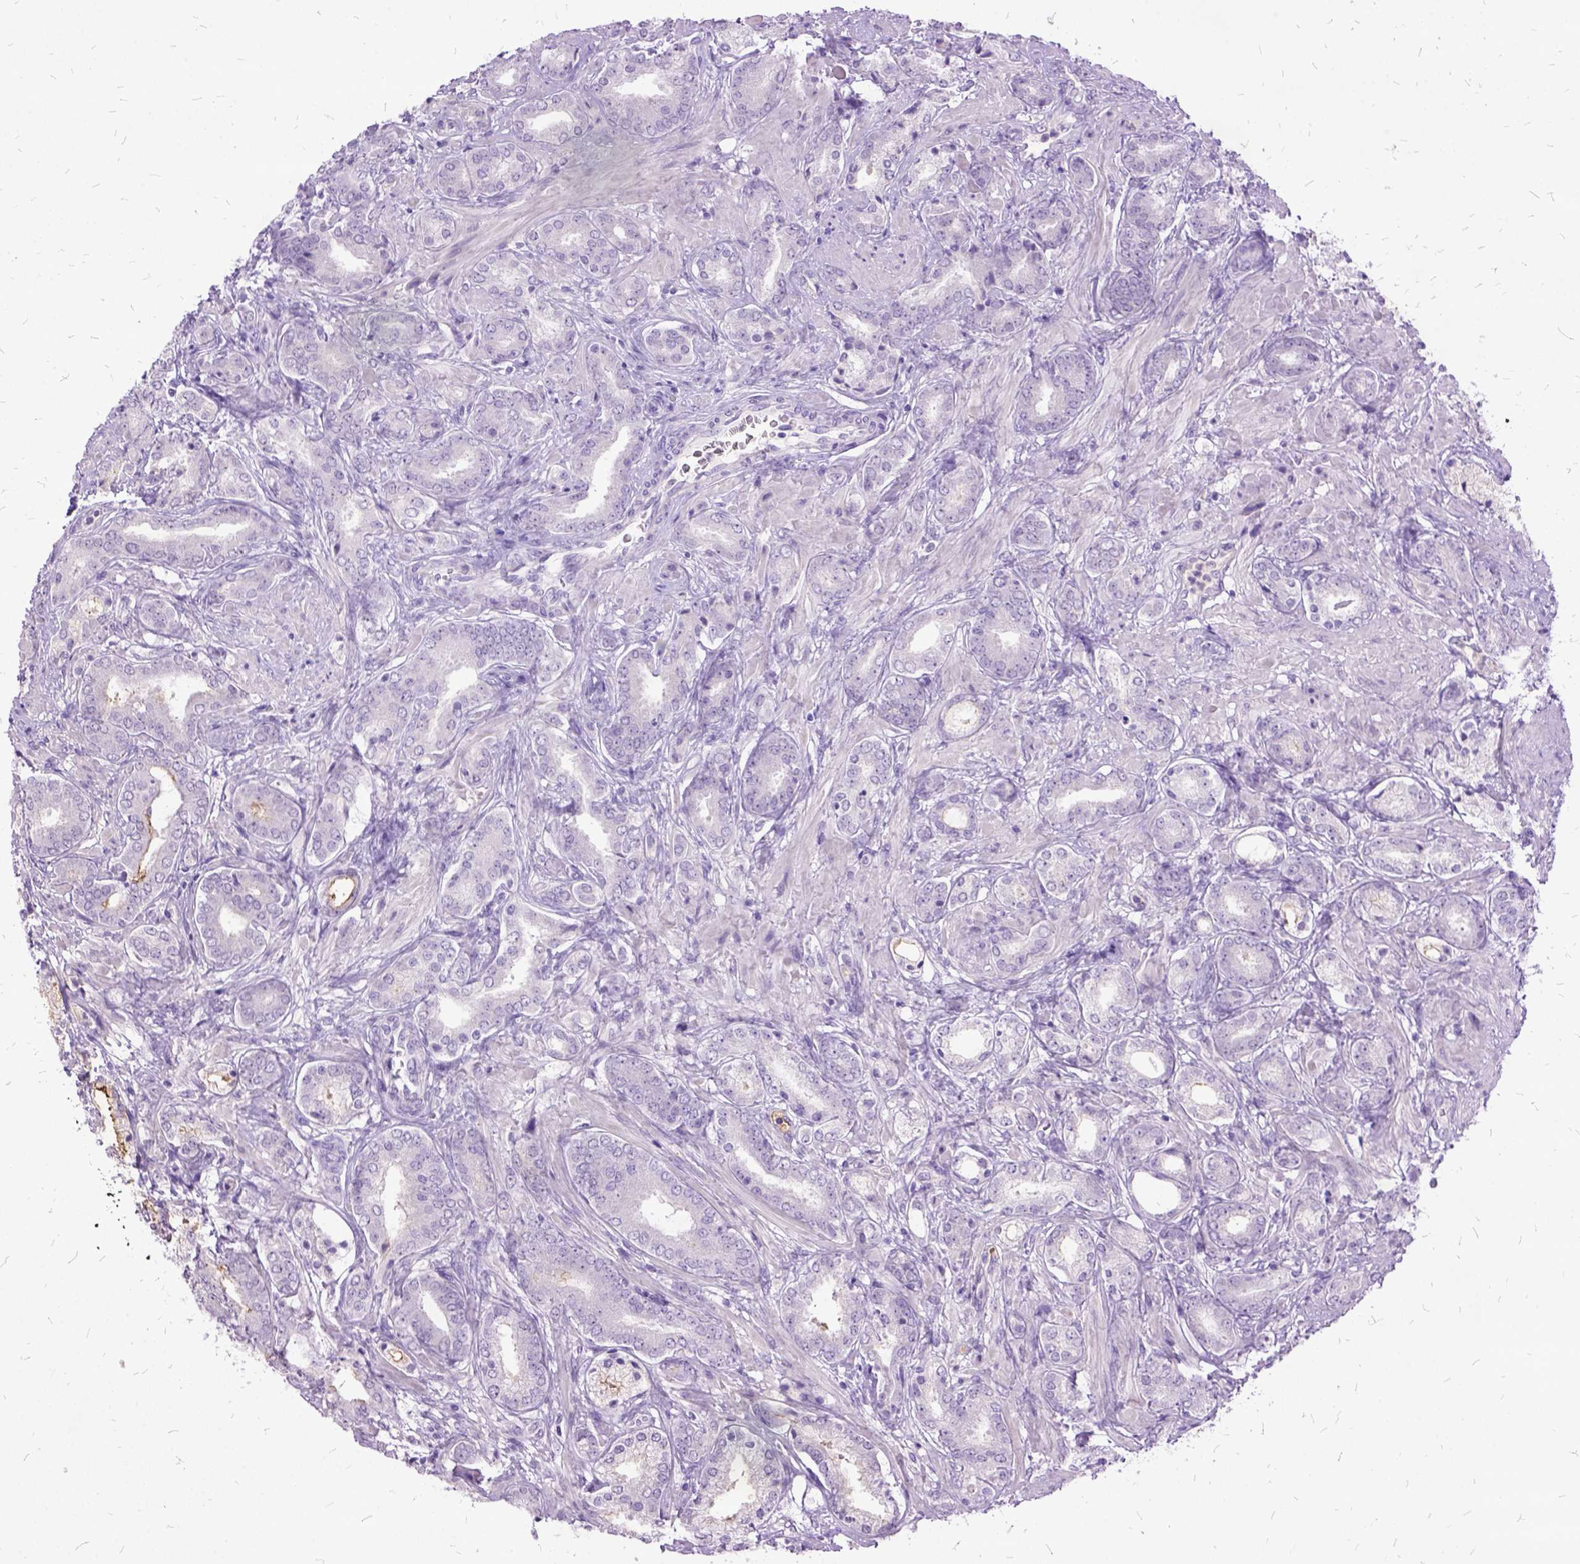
{"staining": {"intensity": "negative", "quantity": "none", "location": "none"}, "tissue": "prostate cancer", "cell_type": "Tumor cells", "image_type": "cancer", "snomed": [{"axis": "morphology", "description": "Adenocarcinoma, High grade"}, {"axis": "topography", "description": "Prostate"}], "caption": "Immunohistochemical staining of prostate adenocarcinoma (high-grade) reveals no significant expression in tumor cells.", "gene": "MME", "patient": {"sex": "male", "age": 56}}